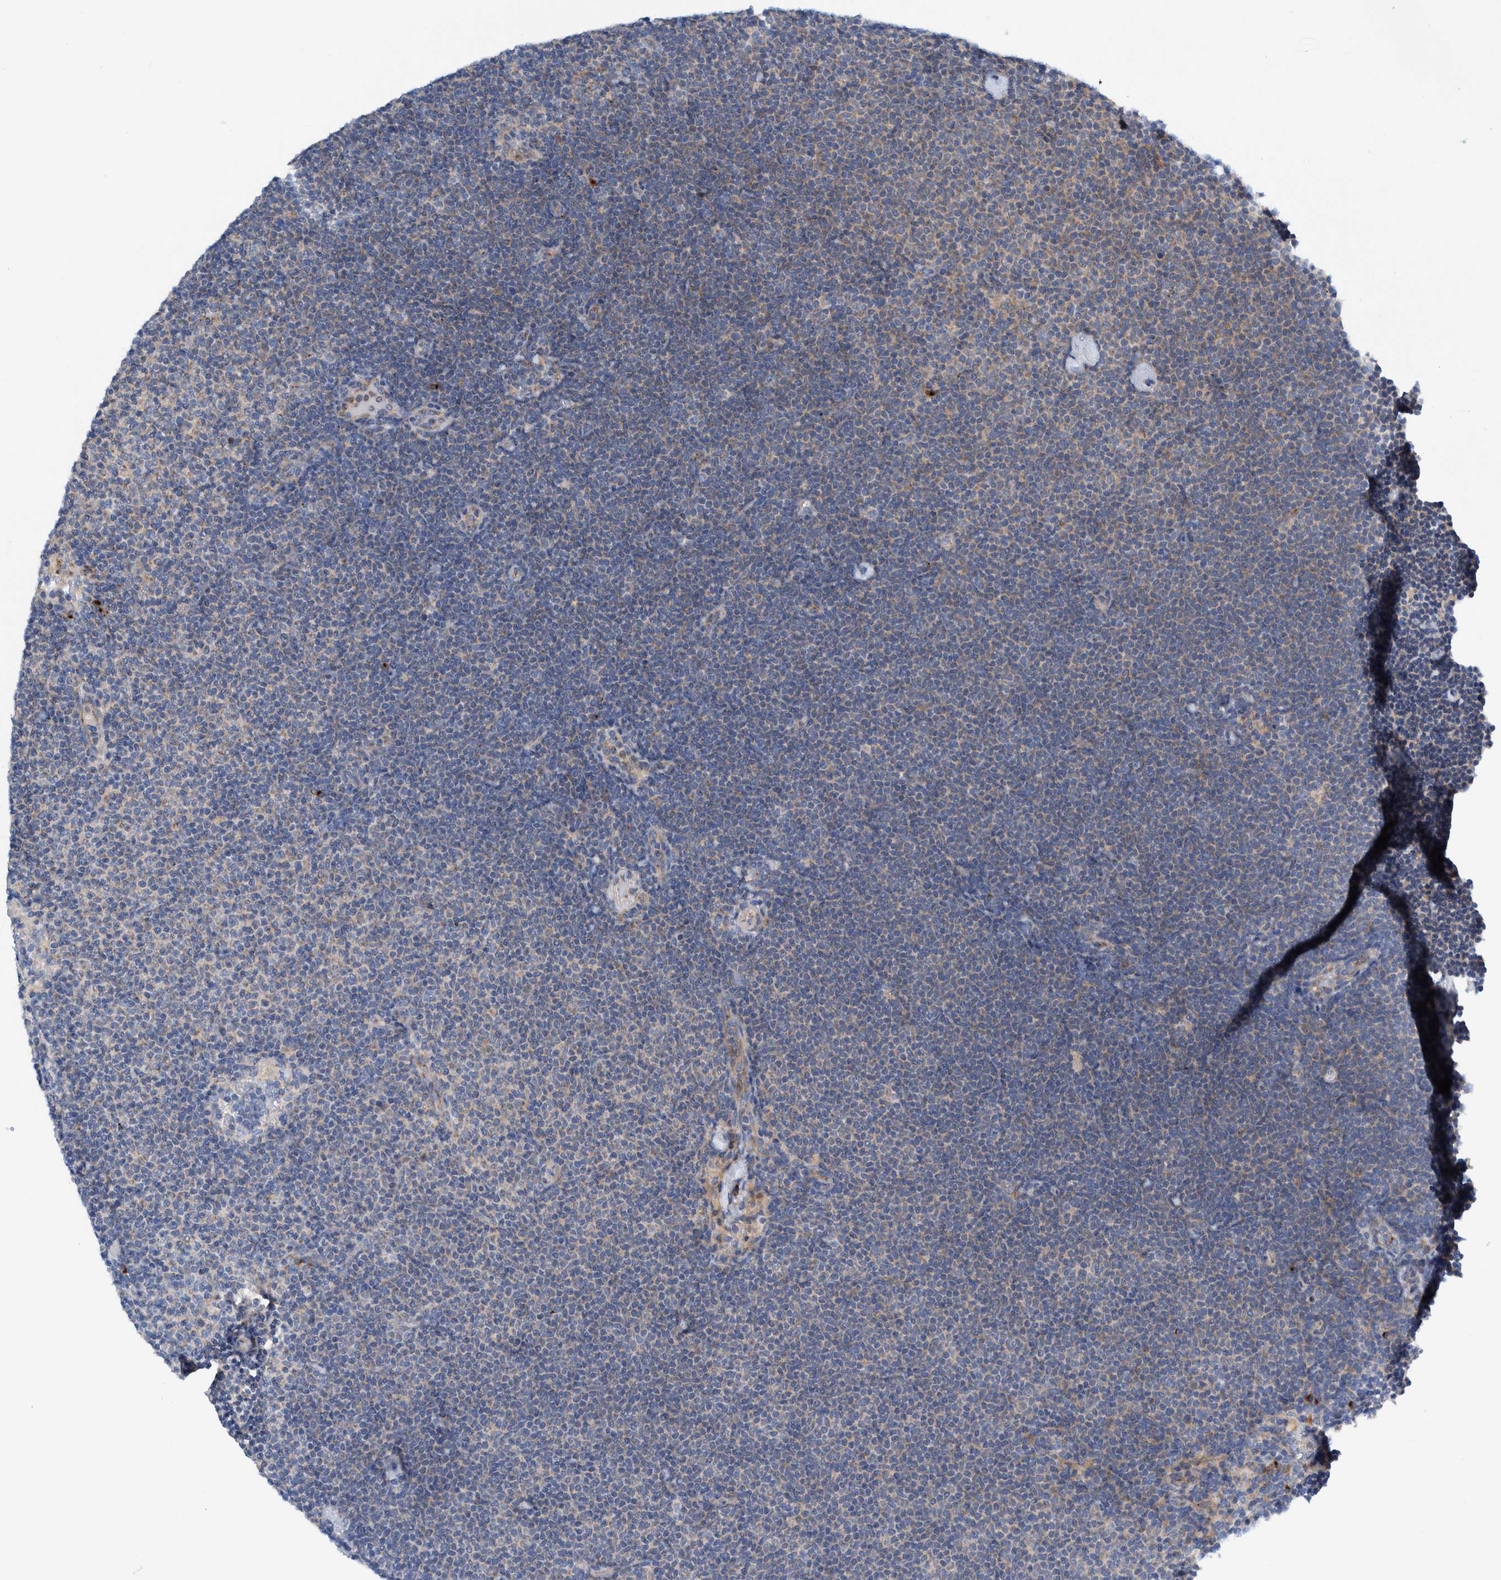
{"staining": {"intensity": "weak", "quantity": "25%-75%", "location": "cytoplasmic/membranous"}, "tissue": "lymphoma", "cell_type": "Tumor cells", "image_type": "cancer", "snomed": [{"axis": "morphology", "description": "Malignant lymphoma, non-Hodgkin's type, Low grade"}, {"axis": "topography", "description": "Lymph node"}], "caption": "This image displays malignant lymphoma, non-Hodgkin's type (low-grade) stained with immunohistochemistry to label a protein in brown. The cytoplasmic/membranous of tumor cells show weak positivity for the protein. Nuclei are counter-stained blue.", "gene": "TRIM58", "patient": {"sex": "female", "age": 53}}